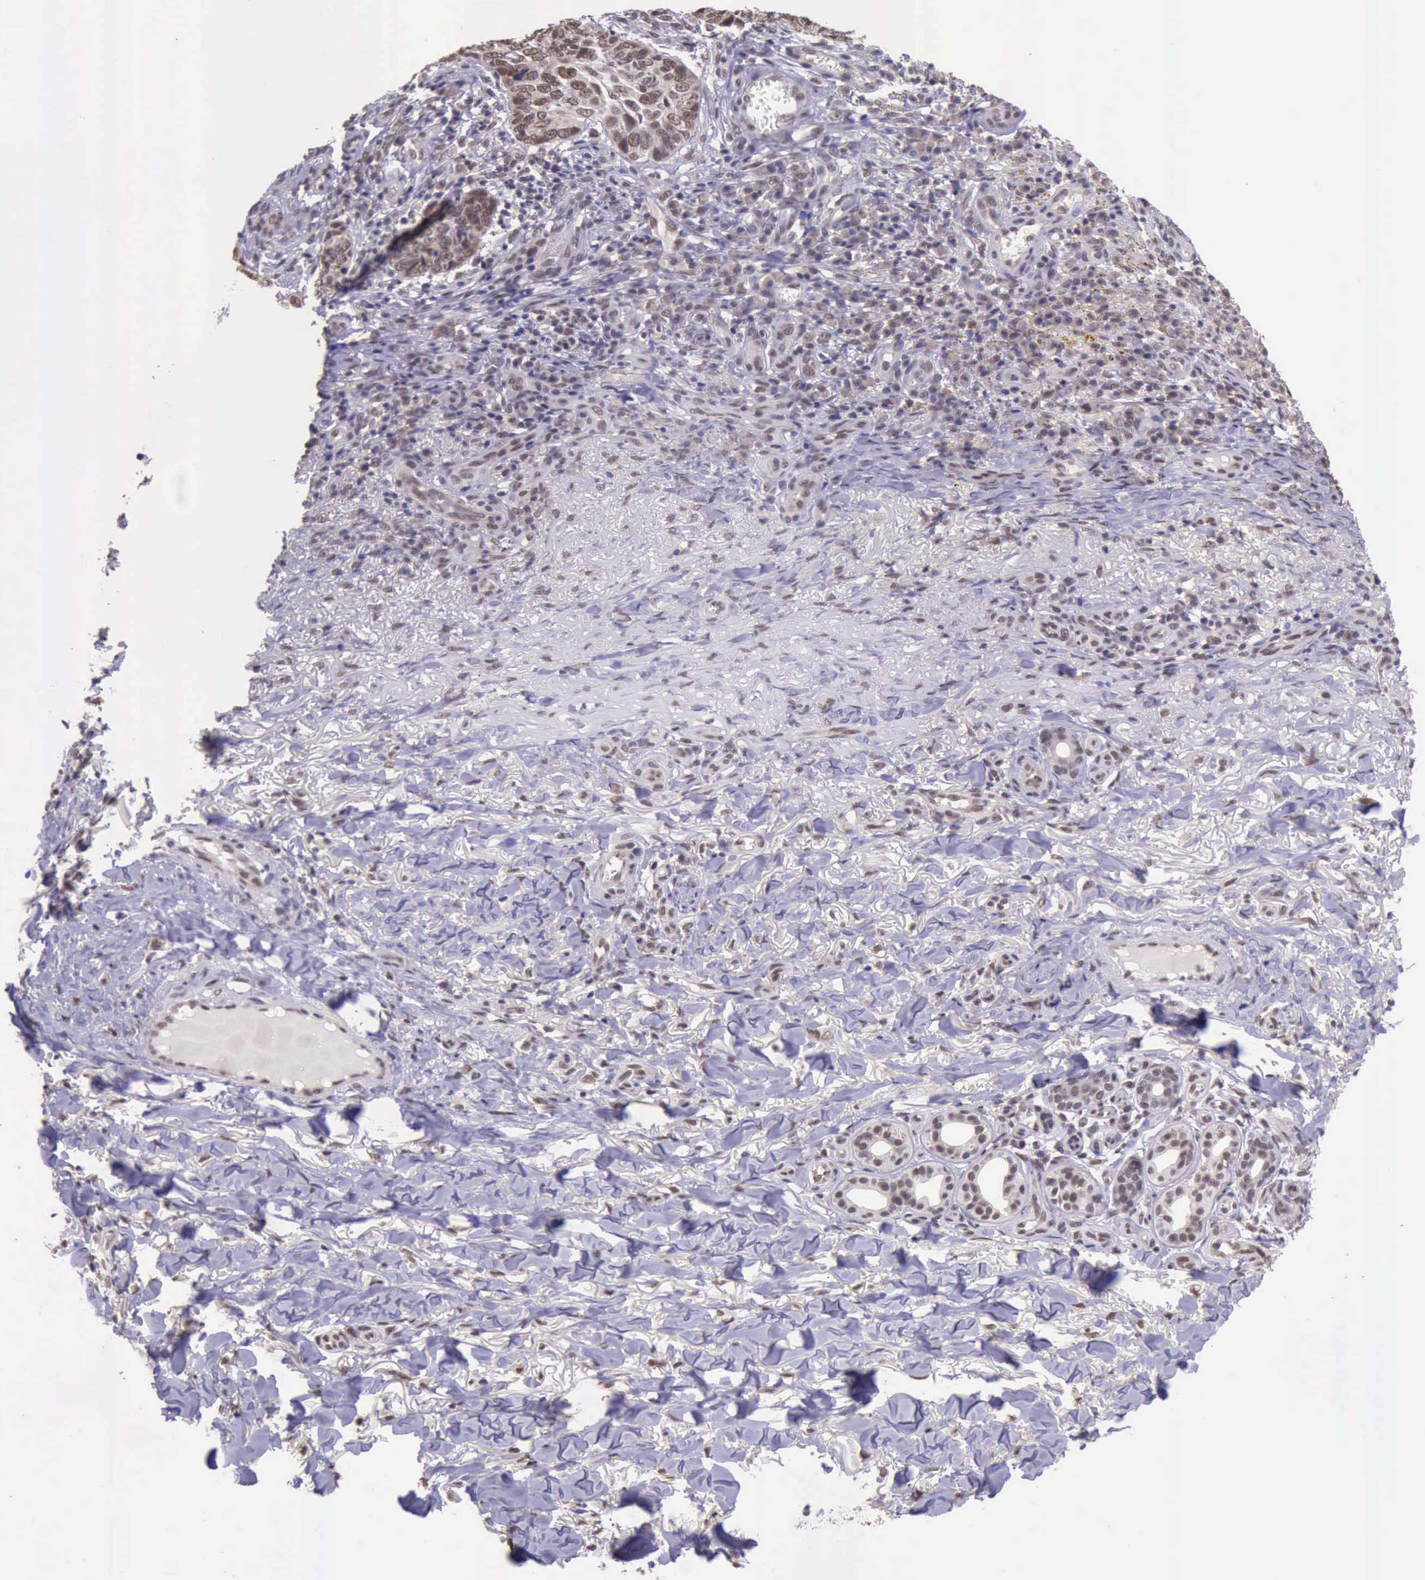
{"staining": {"intensity": "moderate", "quantity": ">75%", "location": "nuclear"}, "tissue": "skin cancer", "cell_type": "Tumor cells", "image_type": "cancer", "snomed": [{"axis": "morphology", "description": "Basal cell carcinoma"}, {"axis": "topography", "description": "Skin"}], "caption": "Protein expression analysis of human skin basal cell carcinoma reveals moderate nuclear staining in approximately >75% of tumor cells.", "gene": "PRPF39", "patient": {"sex": "male", "age": 81}}